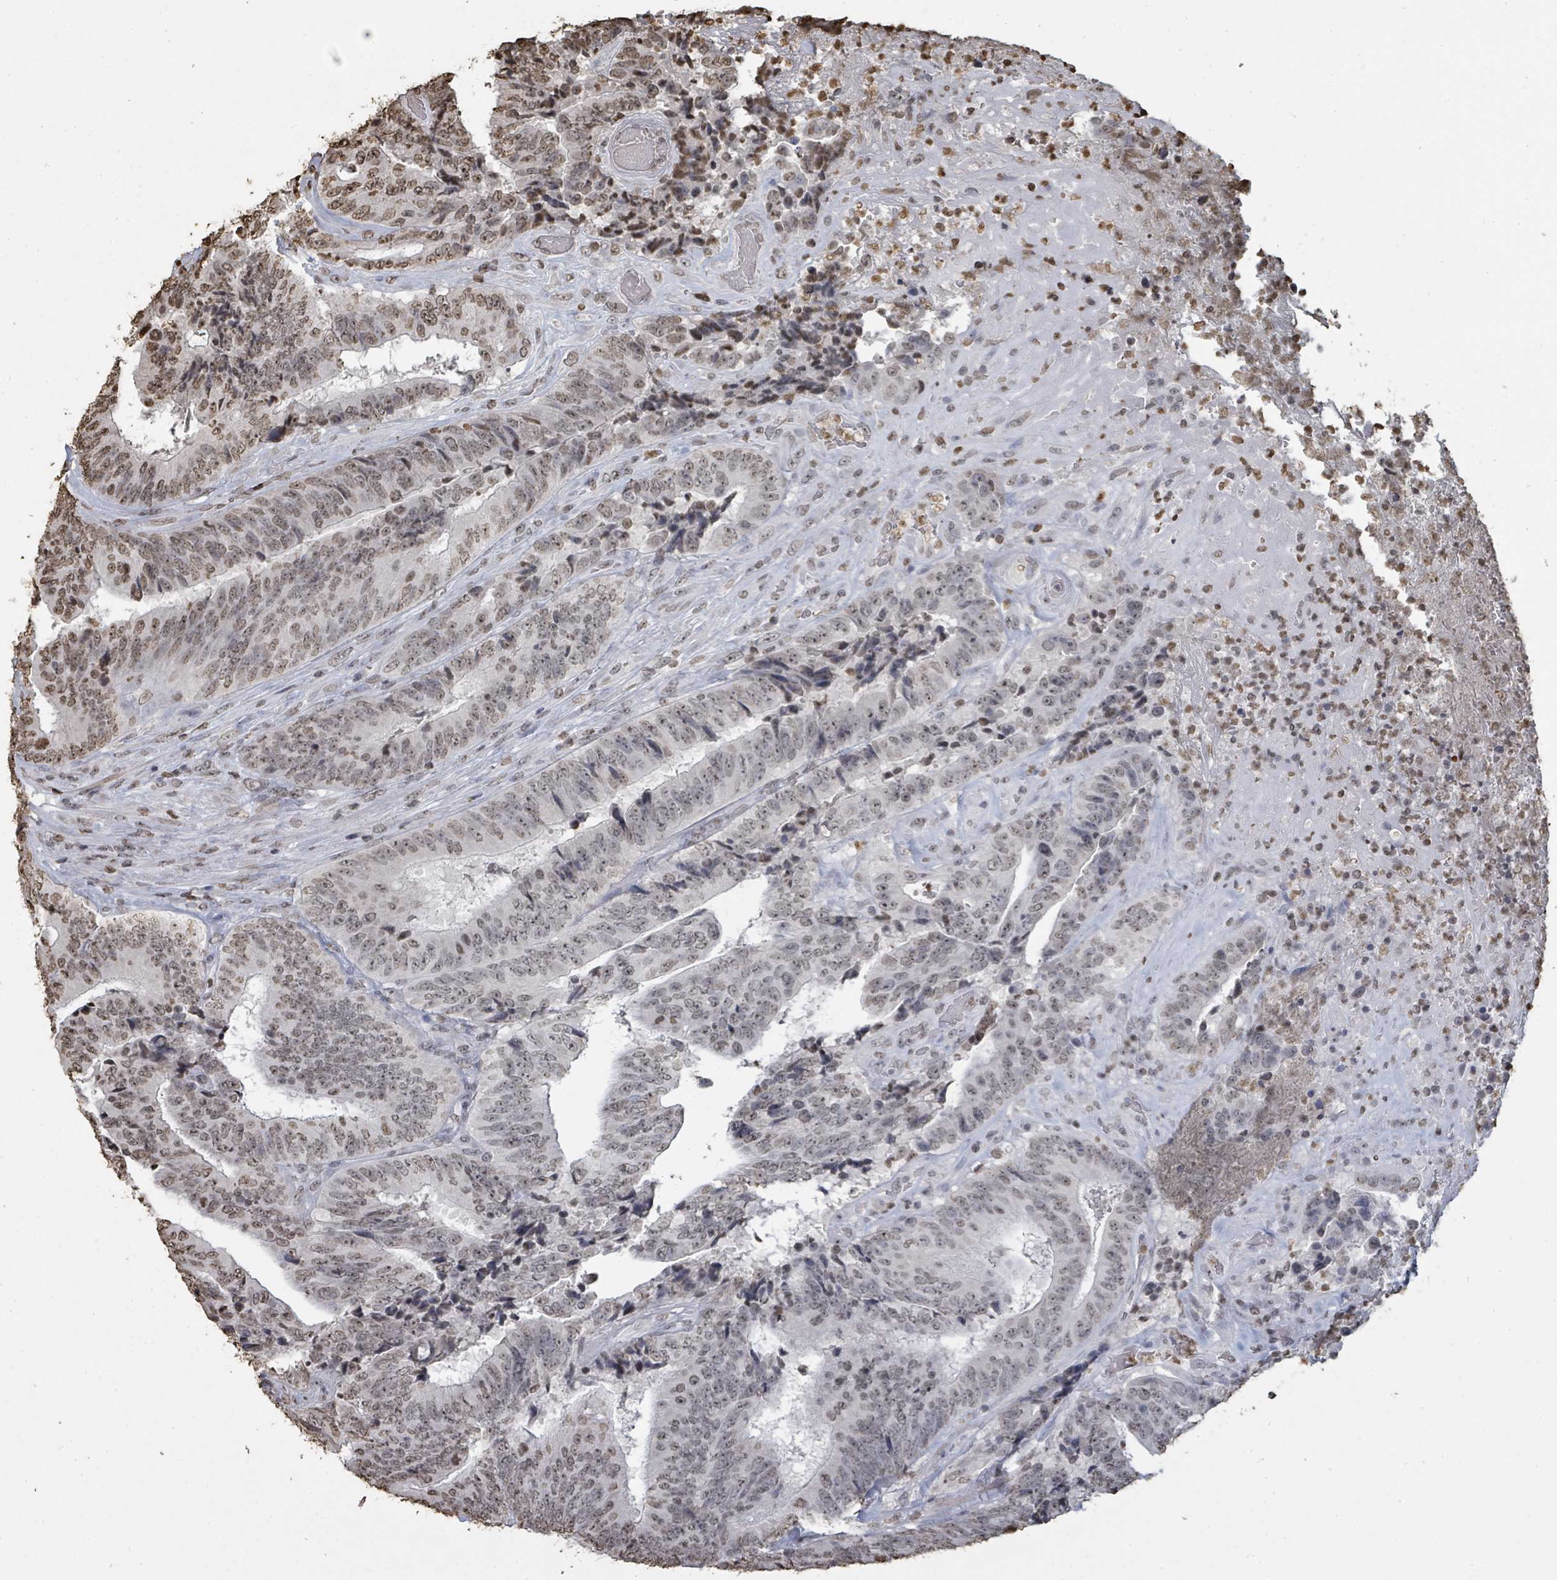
{"staining": {"intensity": "moderate", "quantity": "25%-75%", "location": "nuclear"}, "tissue": "colorectal cancer", "cell_type": "Tumor cells", "image_type": "cancer", "snomed": [{"axis": "morphology", "description": "Adenocarcinoma, NOS"}, {"axis": "topography", "description": "Rectum"}], "caption": "IHC of colorectal cancer displays medium levels of moderate nuclear staining in about 25%-75% of tumor cells.", "gene": "MRPS12", "patient": {"sex": "male", "age": 72}}